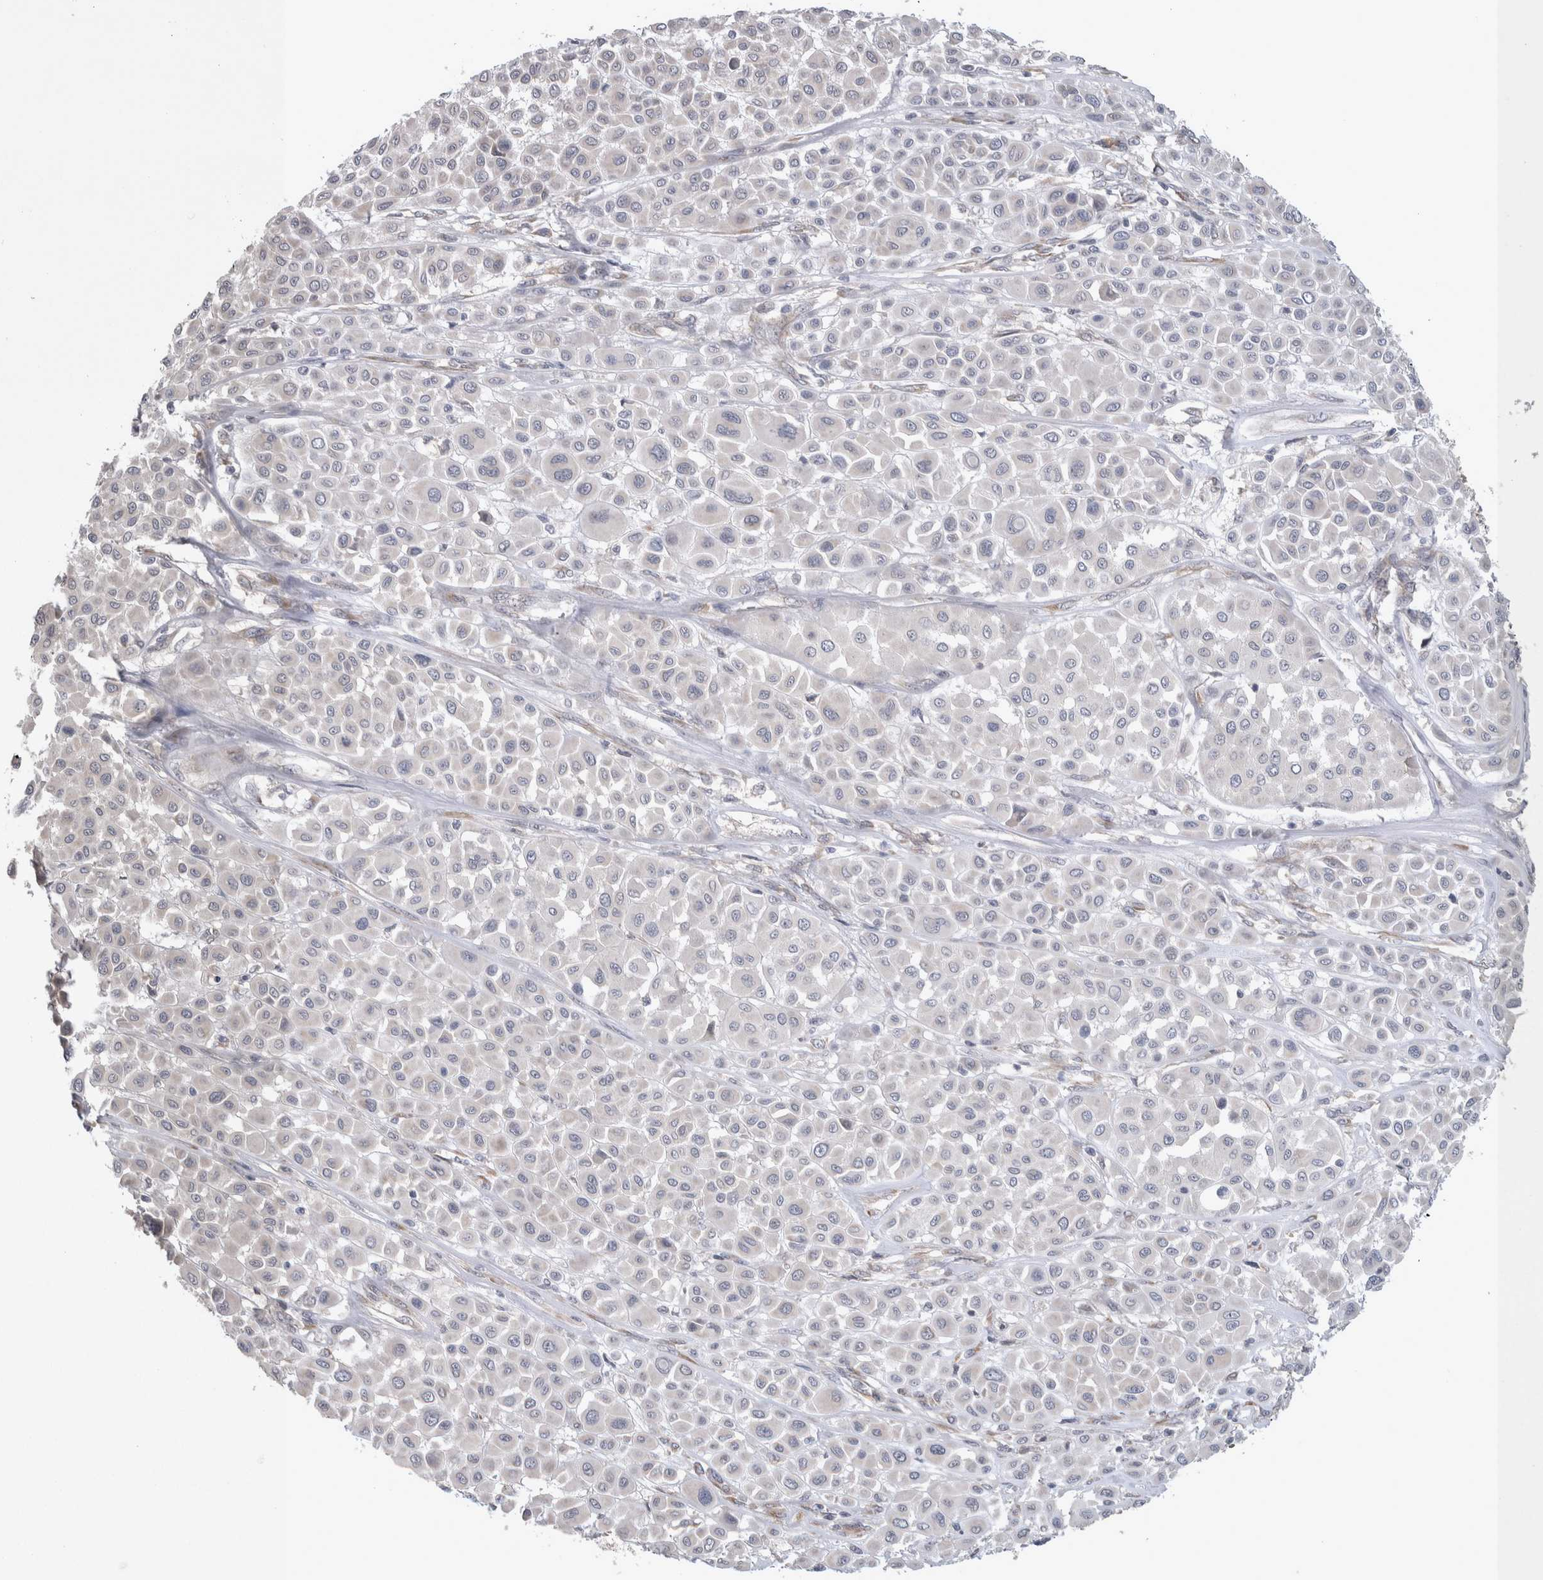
{"staining": {"intensity": "negative", "quantity": "none", "location": "none"}, "tissue": "melanoma", "cell_type": "Tumor cells", "image_type": "cancer", "snomed": [{"axis": "morphology", "description": "Malignant melanoma, Metastatic site"}, {"axis": "topography", "description": "Soft tissue"}], "caption": "The micrograph exhibits no staining of tumor cells in malignant melanoma (metastatic site).", "gene": "CUL2", "patient": {"sex": "male", "age": 41}}